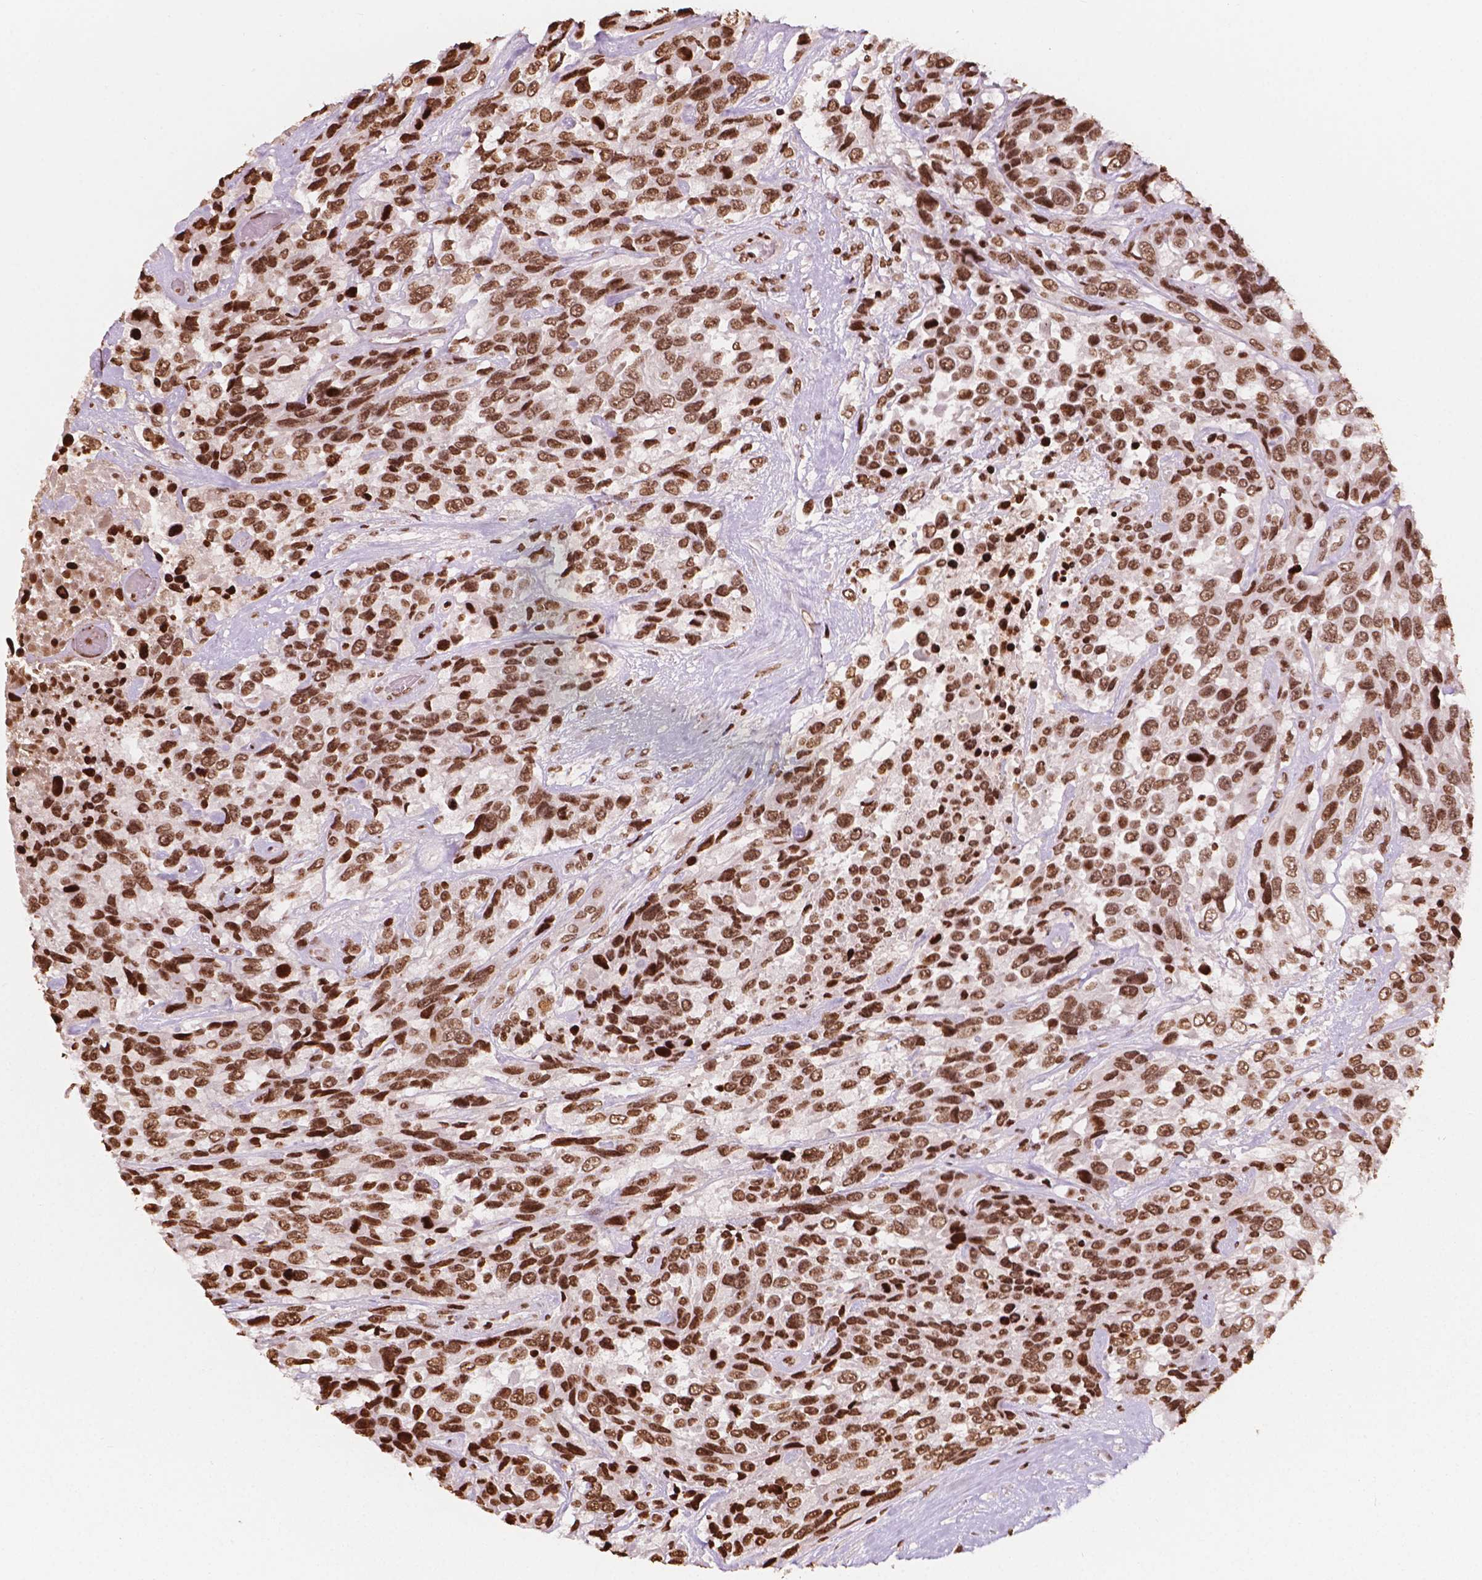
{"staining": {"intensity": "strong", "quantity": ">75%", "location": "nuclear"}, "tissue": "urothelial cancer", "cell_type": "Tumor cells", "image_type": "cancer", "snomed": [{"axis": "morphology", "description": "Urothelial carcinoma, High grade"}, {"axis": "topography", "description": "Urinary bladder"}], "caption": "Urothelial cancer tissue reveals strong nuclear expression in about >75% of tumor cells, visualized by immunohistochemistry. The staining is performed using DAB brown chromogen to label protein expression. The nuclei are counter-stained blue using hematoxylin.", "gene": "H3C7", "patient": {"sex": "female", "age": 70}}